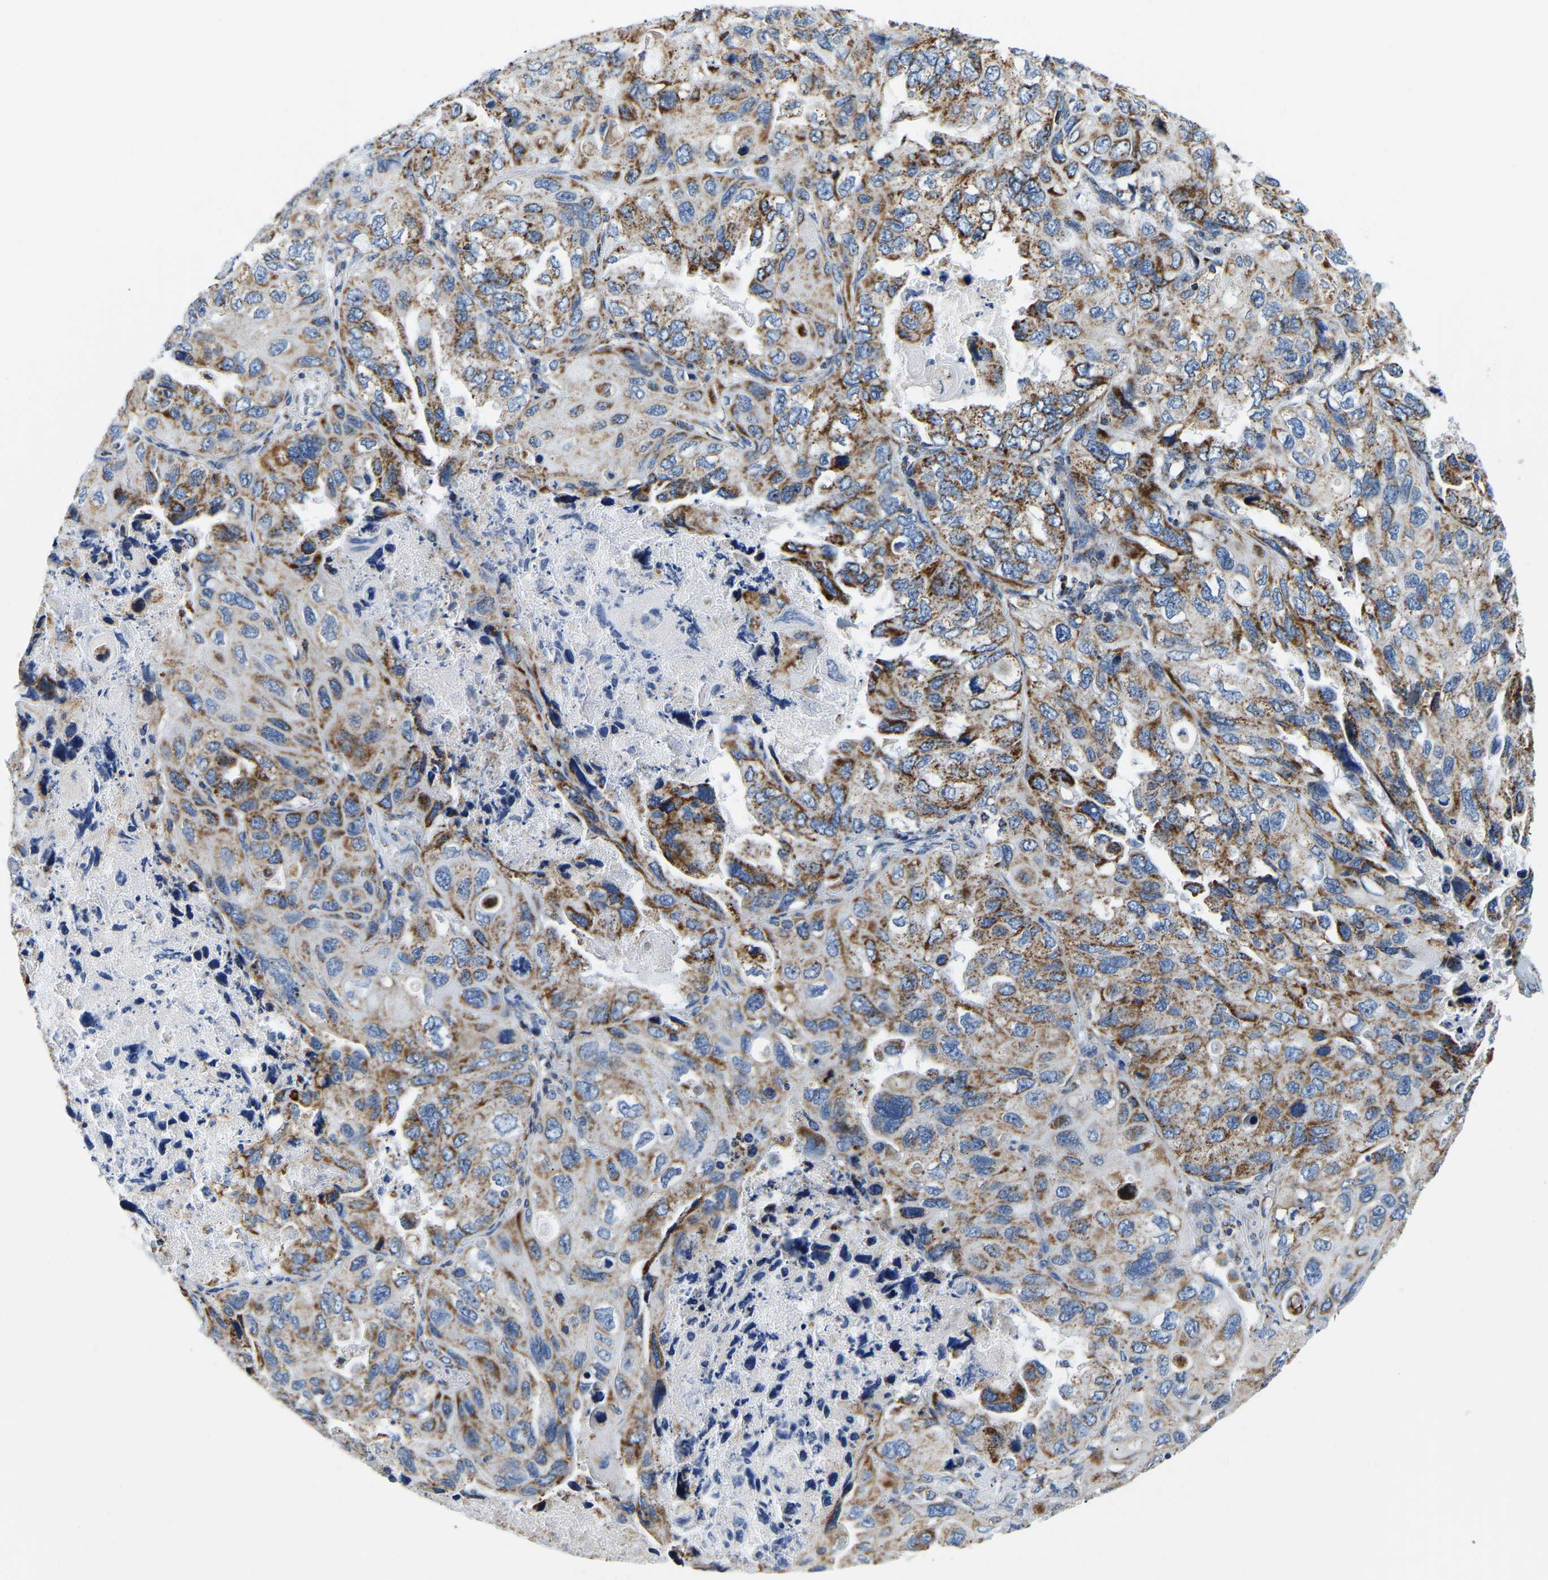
{"staining": {"intensity": "moderate", "quantity": ">75%", "location": "cytoplasmic/membranous"}, "tissue": "lung cancer", "cell_type": "Tumor cells", "image_type": "cancer", "snomed": [{"axis": "morphology", "description": "Squamous cell carcinoma, NOS"}, {"axis": "topography", "description": "Lung"}], "caption": "Immunohistochemistry of lung squamous cell carcinoma displays medium levels of moderate cytoplasmic/membranous staining in approximately >75% of tumor cells.", "gene": "SFXN1", "patient": {"sex": "female", "age": 73}}